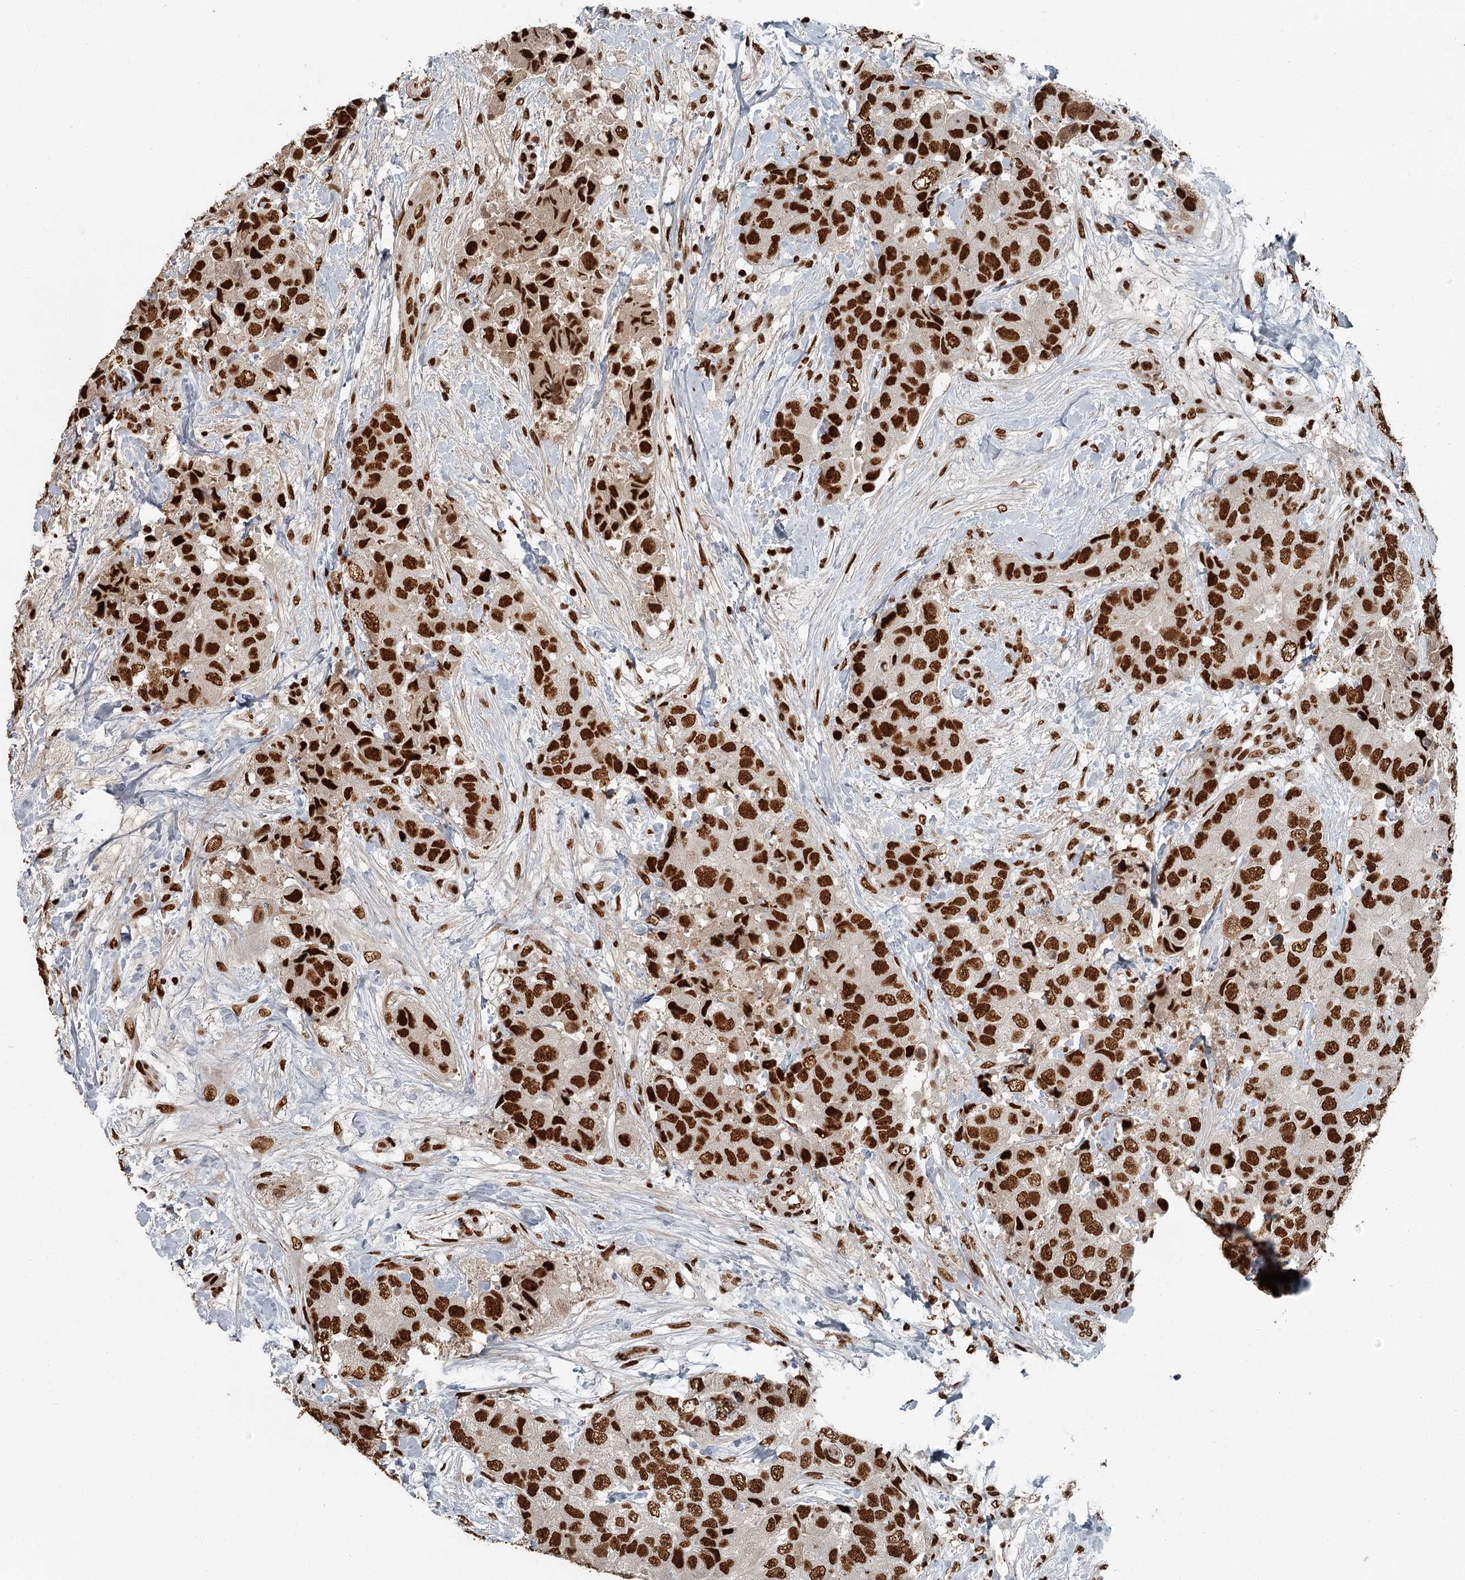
{"staining": {"intensity": "strong", "quantity": ">75%", "location": "nuclear"}, "tissue": "breast cancer", "cell_type": "Tumor cells", "image_type": "cancer", "snomed": [{"axis": "morphology", "description": "Duct carcinoma"}, {"axis": "topography", "description": "Breast"}], "caption": "Breast intraductal carcinoma tissue reveals strong nuclear expression in about >75% of tumor cells", "gene": "RBBP7", "patient": {"sex": "female", "age": 62}}